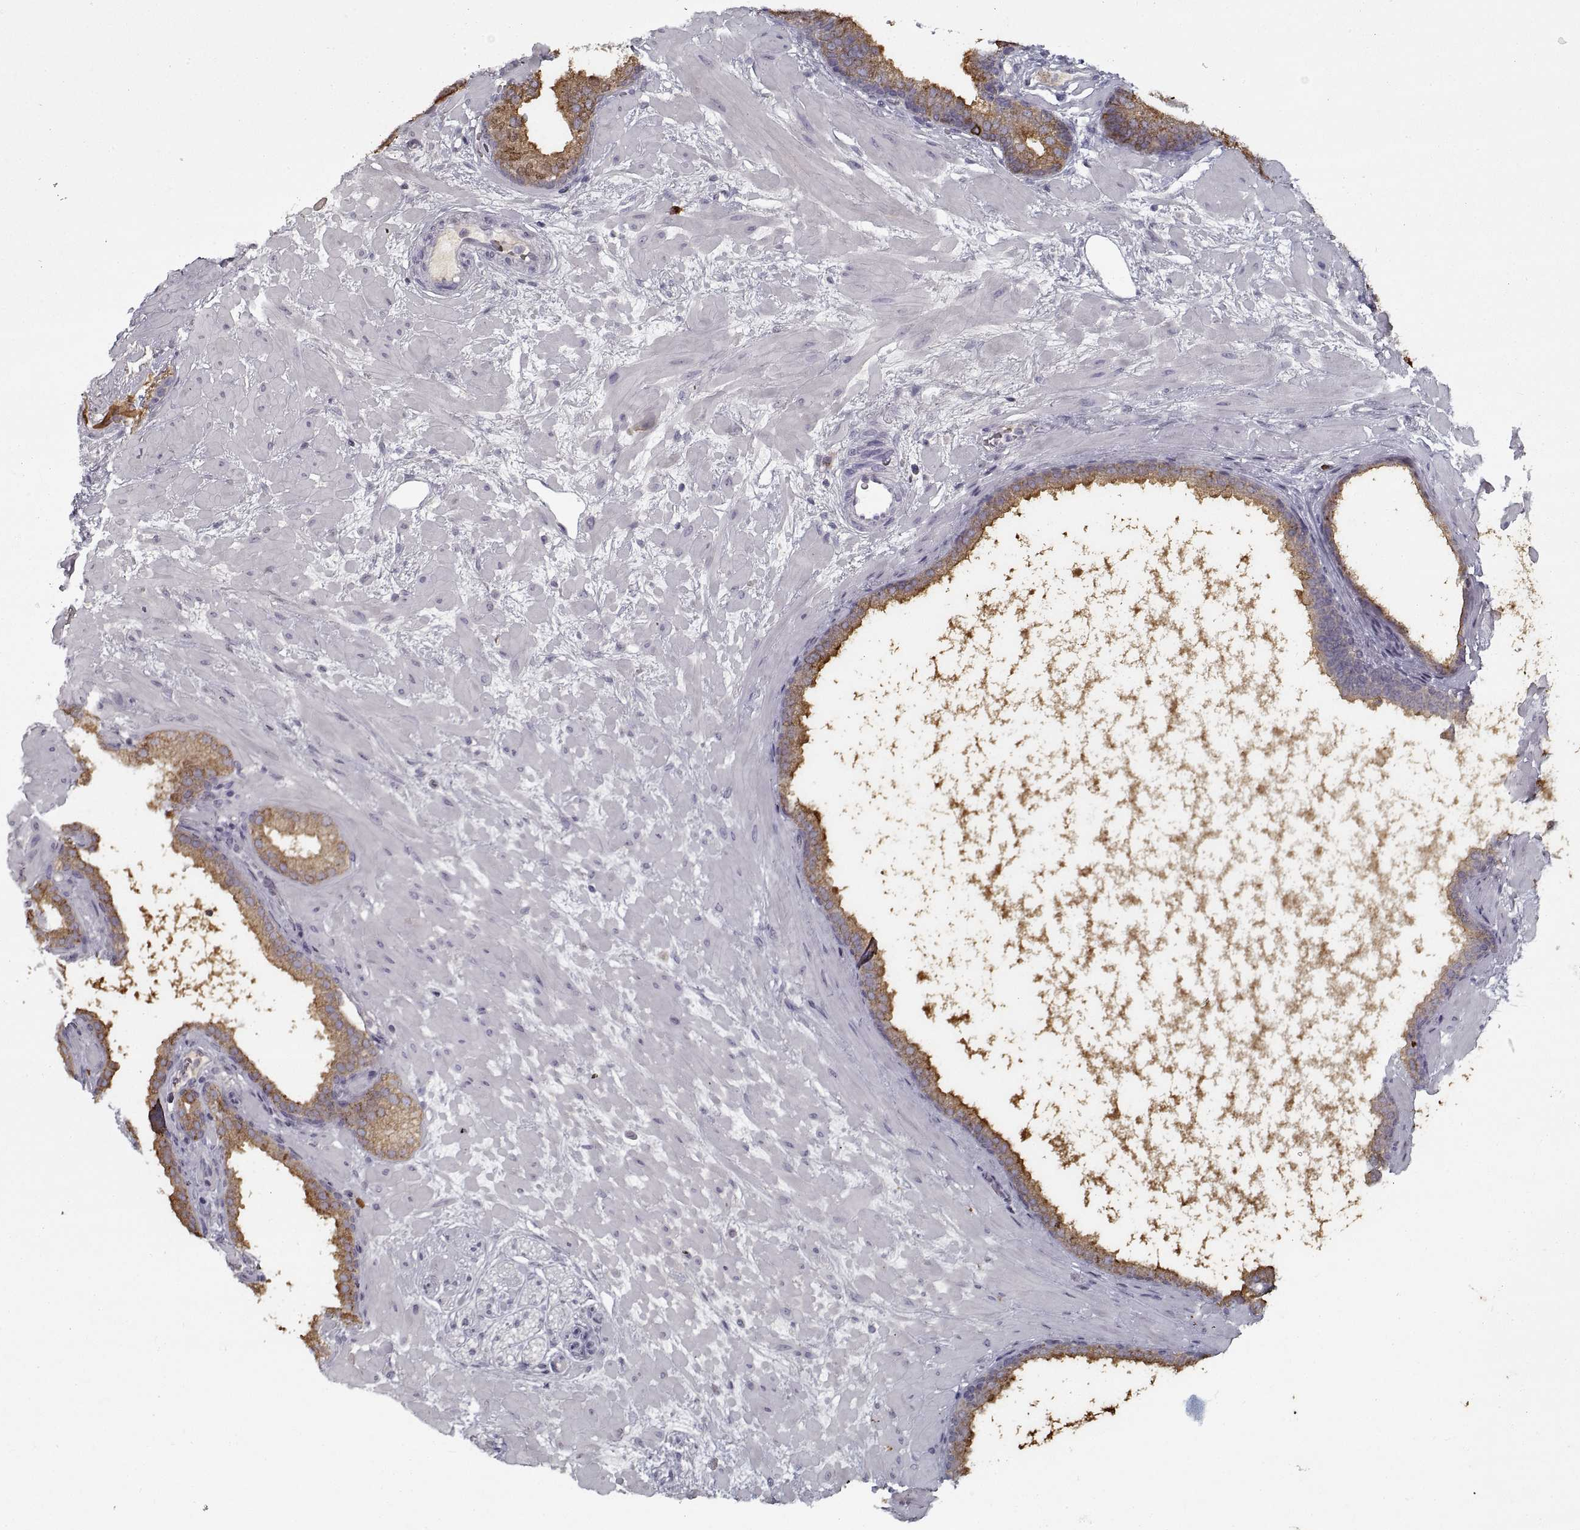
{"staining": {"intensity": "moderate", "quantity": "25%-75%", "location": "cytoplasmic/membranous"}, "tissue": "prostate cancer", "cell_type": "Tumor cells", "image_type": "cancer", "snomed": [{"axis": "morphology", "description": "Adenocarcinoma, Low grade"}, {"axis": "topography", "description": "Prostate"}], "caption": "Human prostate adenocarcinoma (low-grade) stained with a brown dye demonstrates moderate cytoplasmic/membranous positive positivity in approximately 25%-75% of tumor cells.", "gene": "GAD2", "patient": {"sex": "male", "age": 68}}